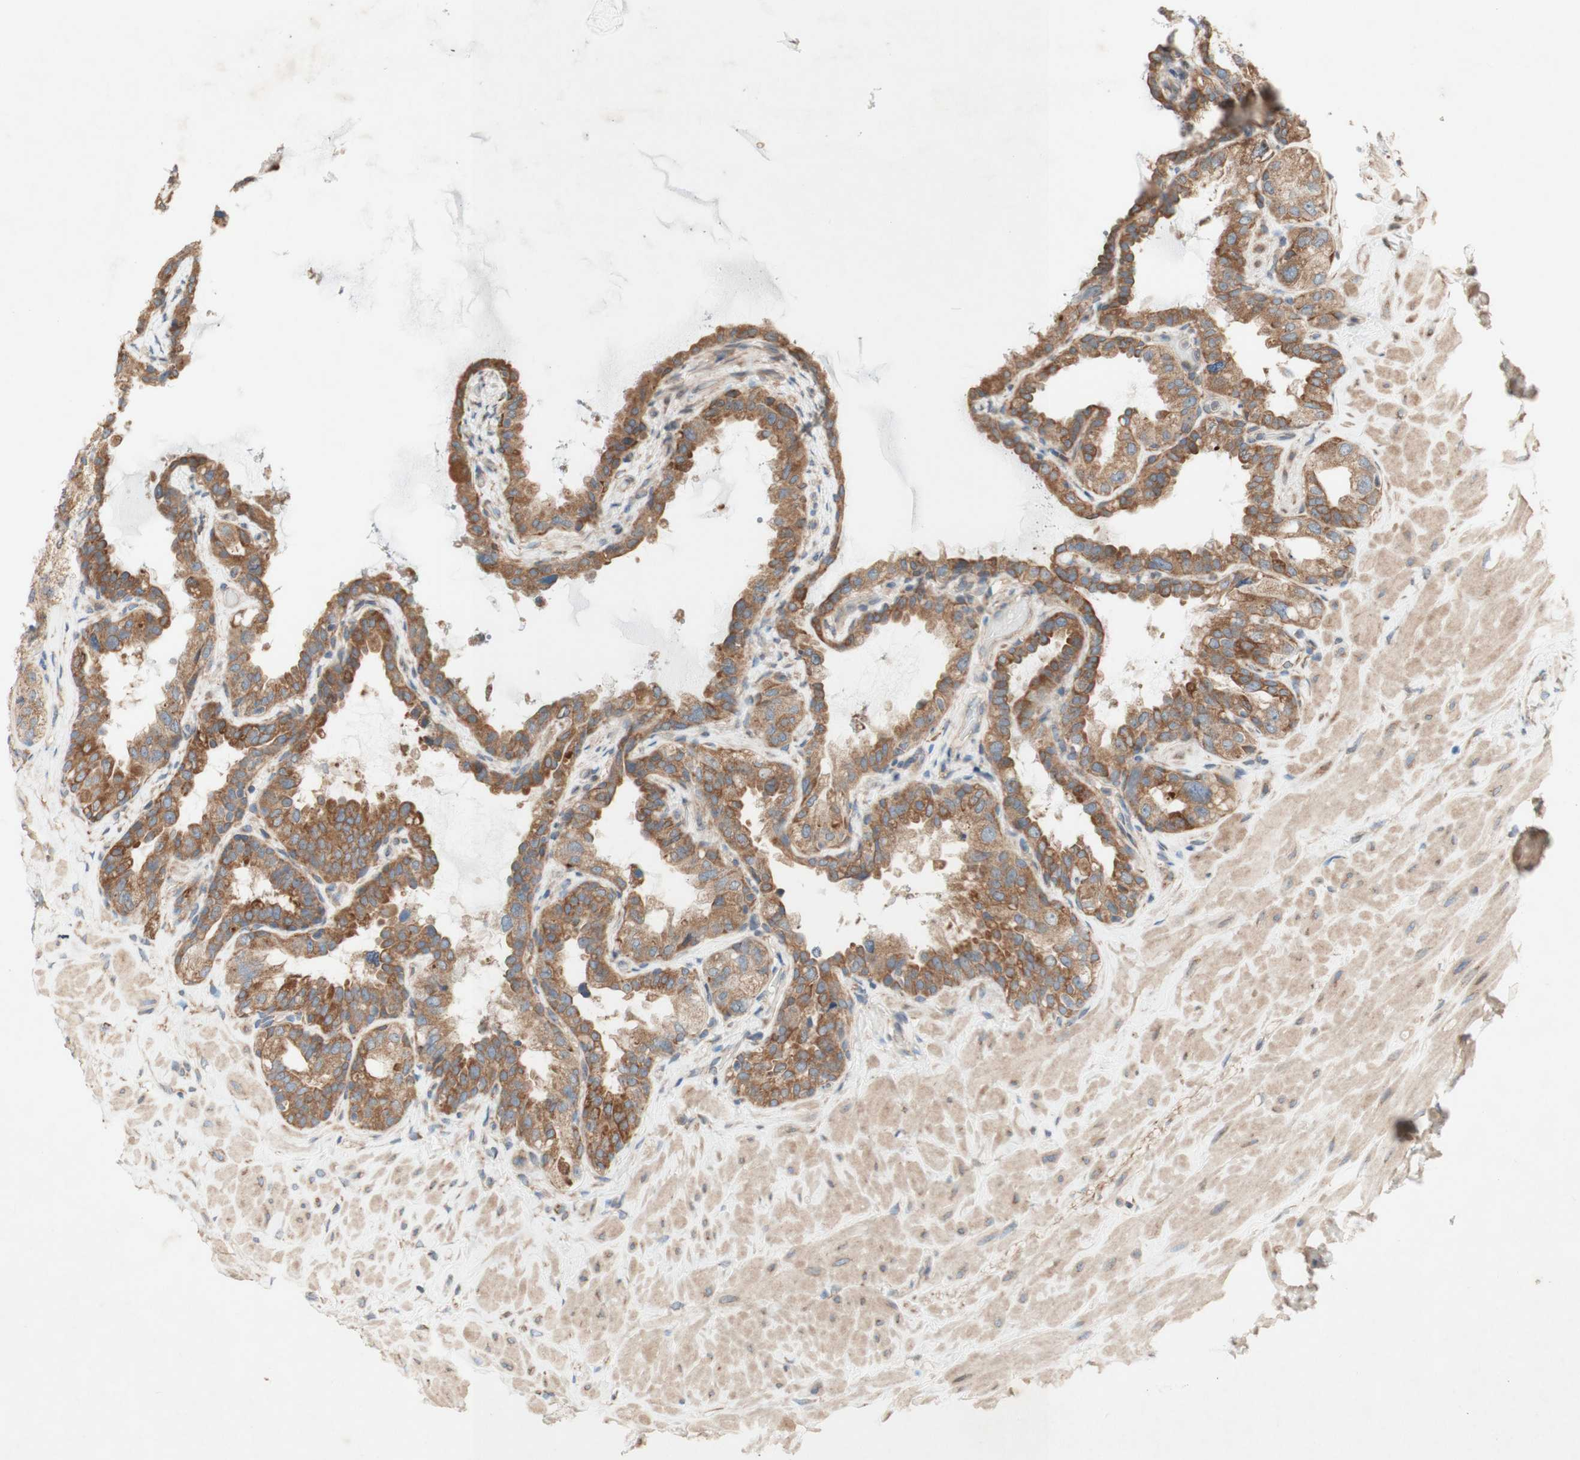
{"staining": {"intensity": "moderate", "quantity": ">75%", "location": "cytoplasmic/membranous"}, "tissue": "seminal vesicle", "cell_type": "Glandular cells", "image_type": "normal", "snomed": [{"axis": "morphology", "description": "Normal tissue, NOS"}, {"axis": "topography", "description": "Seminal veicle"}], "caption": "Brown immunohistochemical staining in unremarkable human seminal vesicle exhibits moderate cytoplasmic/membranous expression in about >75% of glandular cells.", "gene": "SOCS2", "patient": {"sex": "male", "age": 68}}